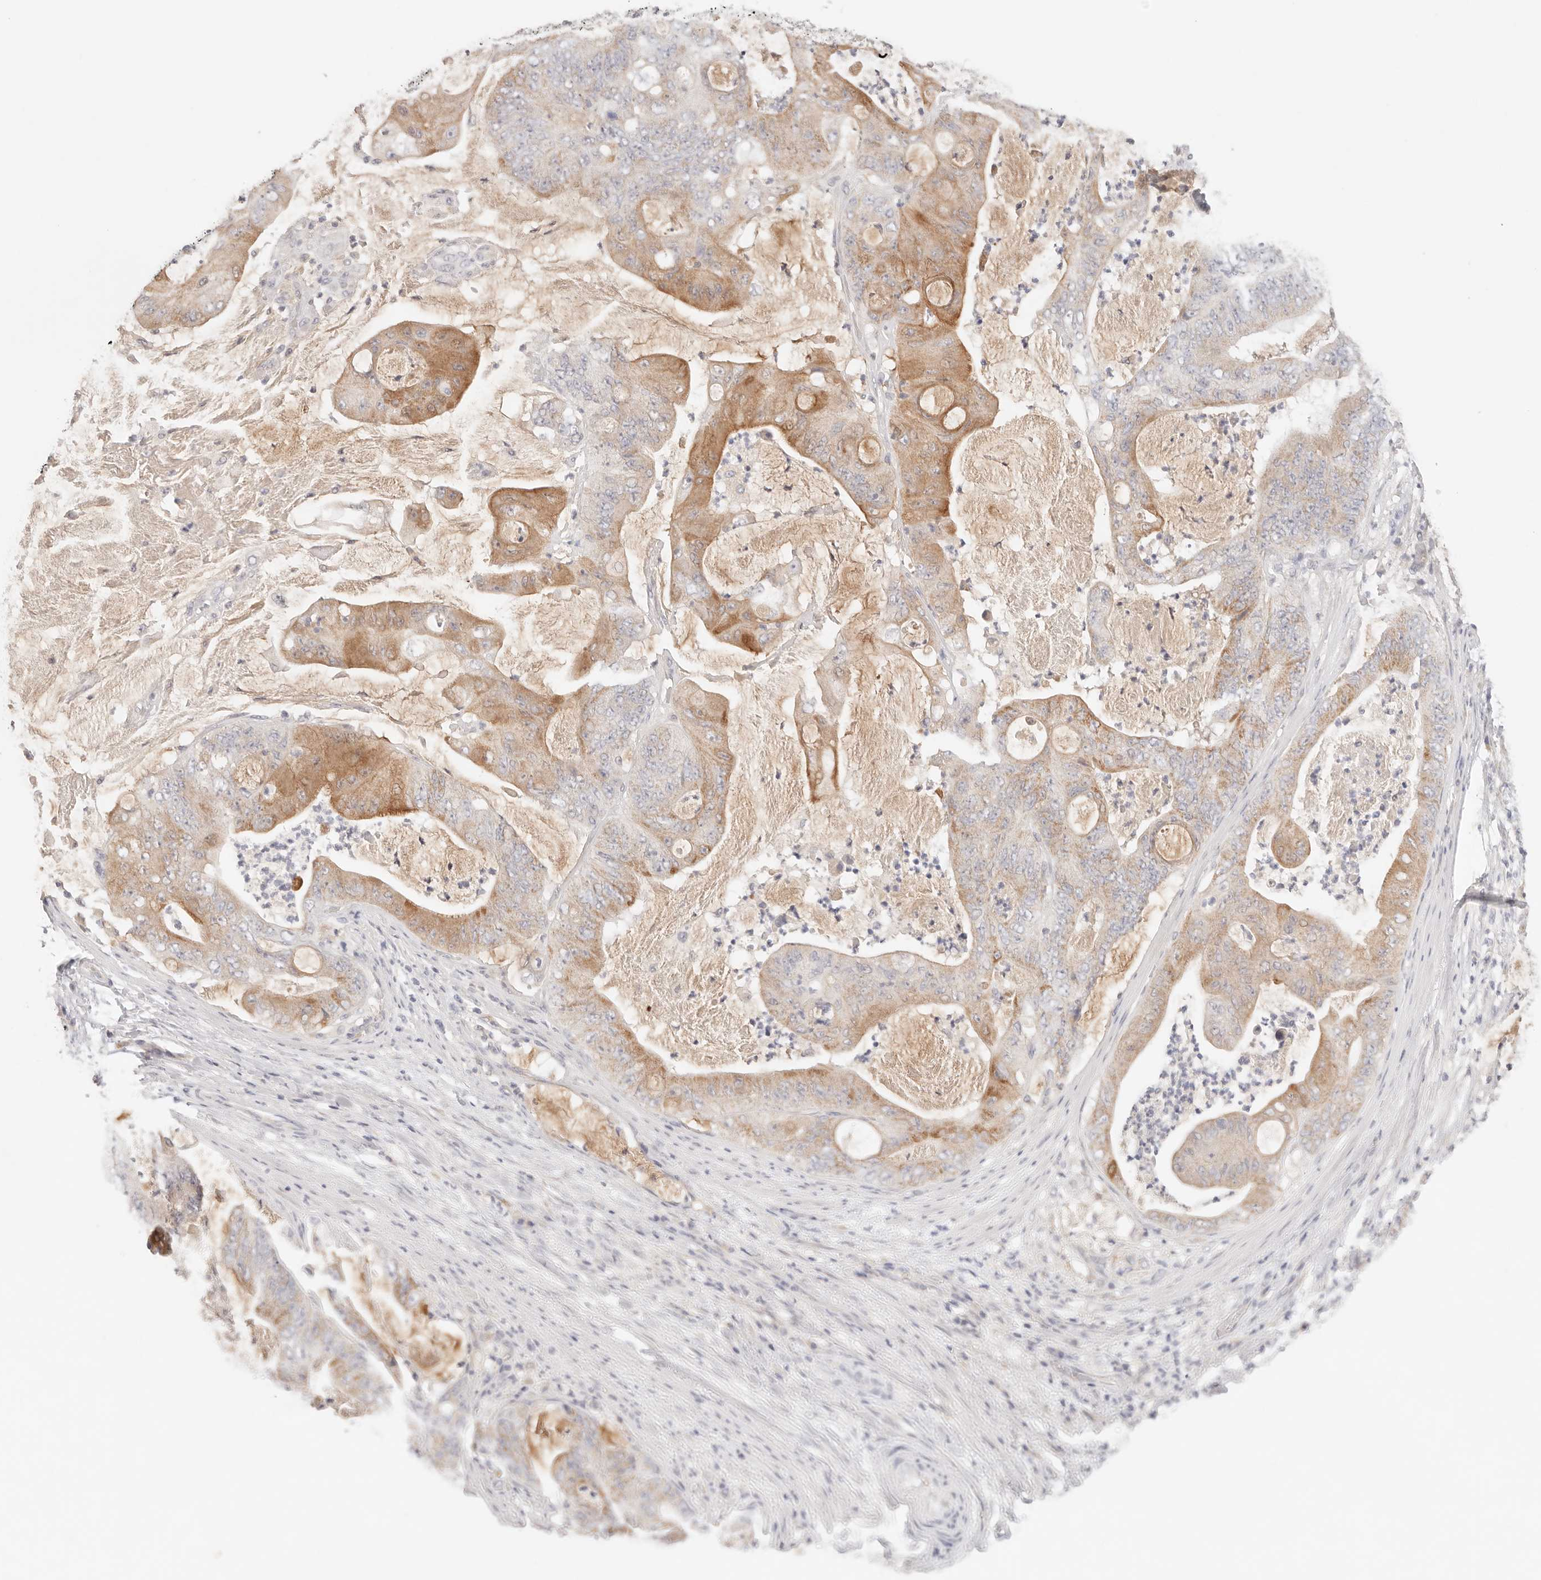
{"staining": {"intensity": "moderate", "quantity": "25%-75%", "location": "cytoplasmic/membranous"}, "tissue": "stomach cancer", "cell_type": "Tumor cells", "image_type": "cancer", "snomed": [{"axis": "morphology", "description": "Adenocarcinoma, NOS"}, {"axis": "topography", "description": "Stomach"}], "caption": "Stomach cancer stained with IHC demonstrates moderate cytoplasmic/membranous expression in approximately 25%-75% of tumor cells. (IHC, brightfield microscopy, high magnification).", "gene": "SPHK1", "patient": {"sex": "female", "age": 73}}